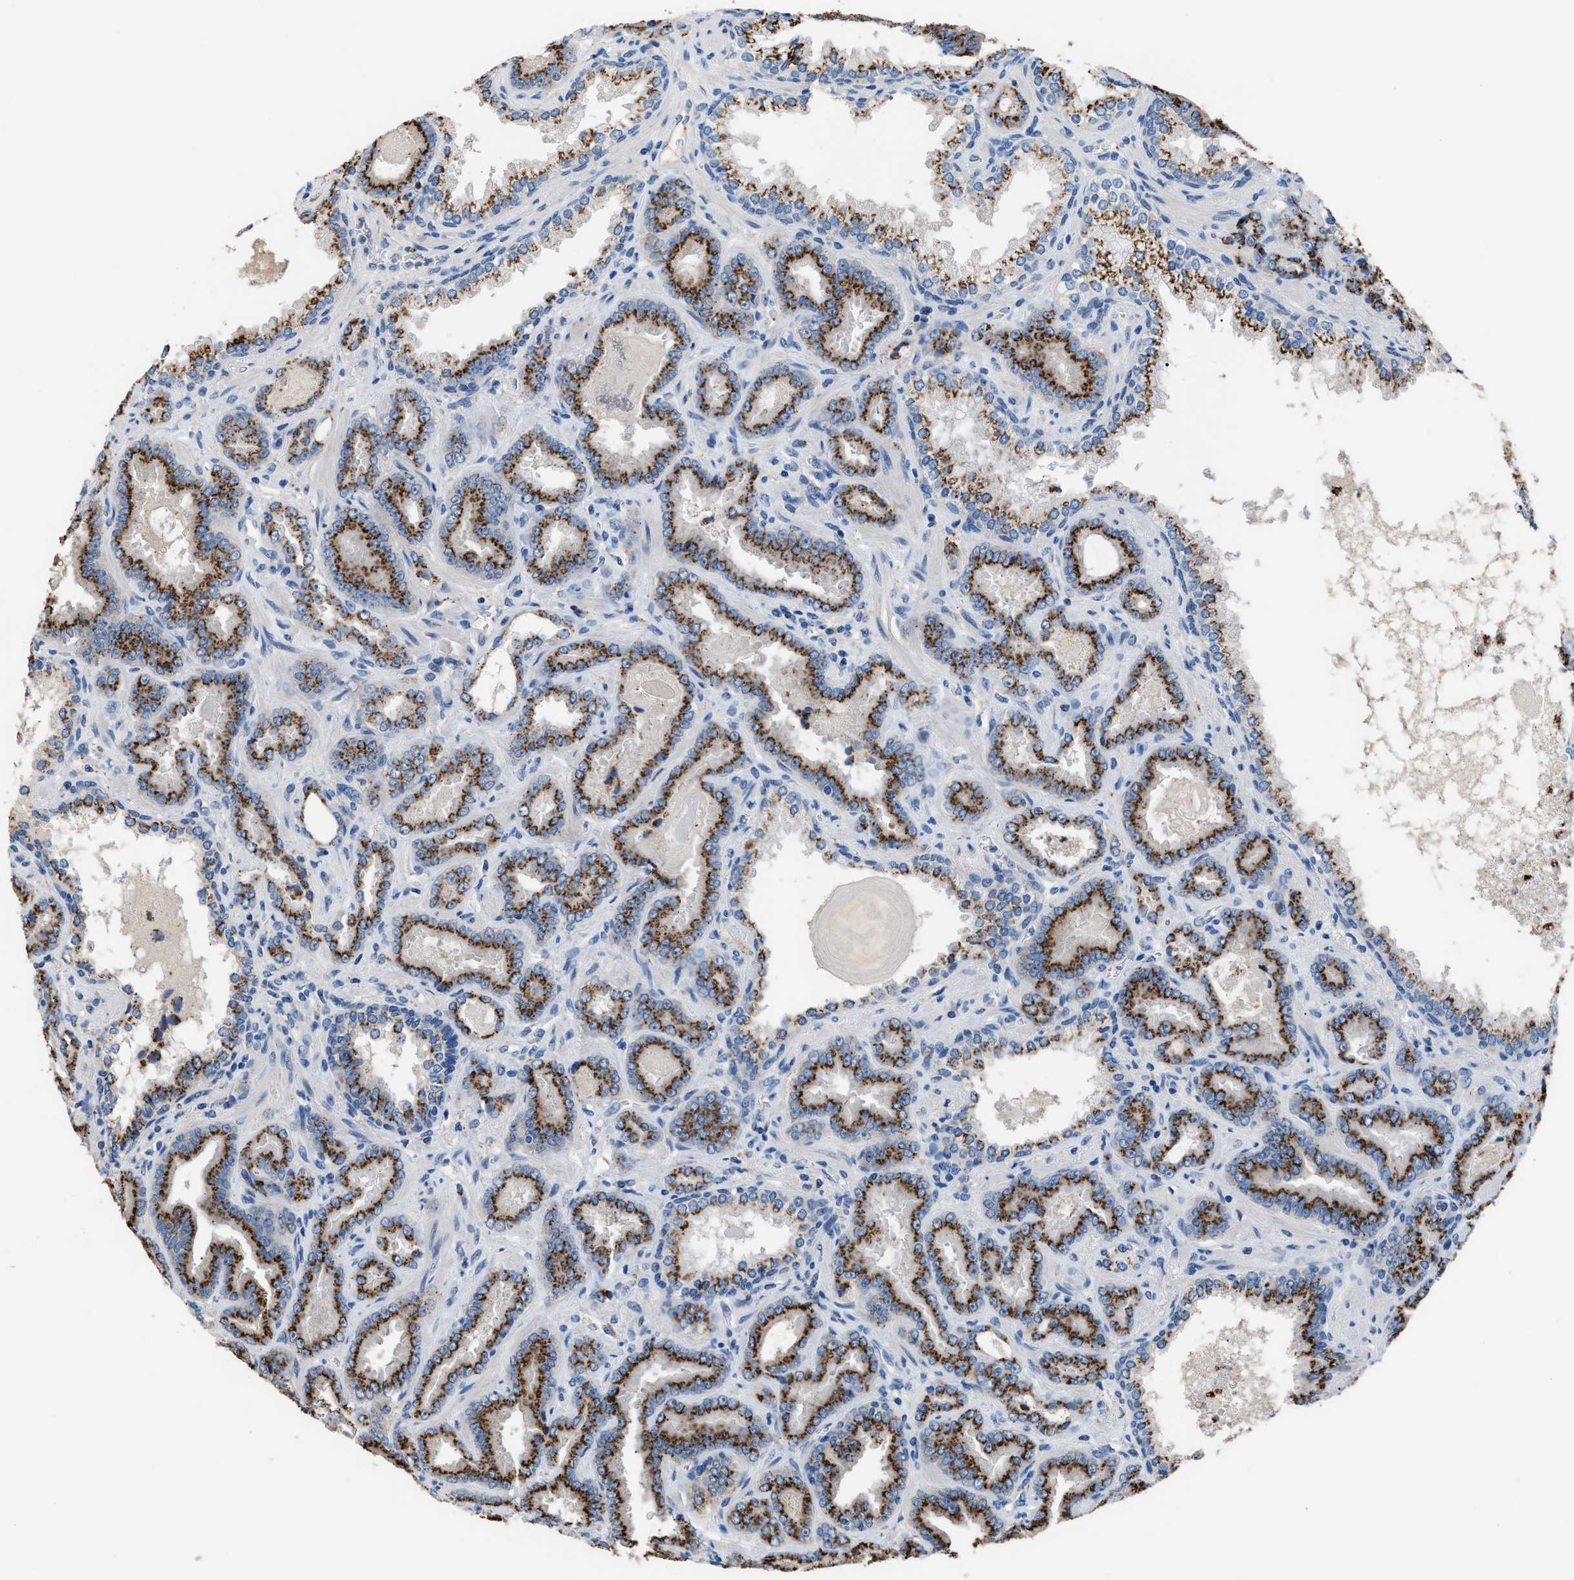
{"staining": {"intensity": "strong", "quantity": ">75%", "location": "cytoplasmic/membranous"}, "tissue": "prostate cancer", "cell_type": "Tumor cells", "image_type": "cancer", "snomed": [{"axis": "morphology", "description": "Adenocarcinoma, Low grade"}, {"axis": "topography", "description": "Prostate"}], "caption": "DAB immunohistochemical staining of human adenocarcinoma (low-grade) (prostate) exhibits strong cytoplasmic/membranous protein staining in about >75% of tumor cells.", "gene": "GOLM1", "patient": {"sex": "male", "age": 60}}